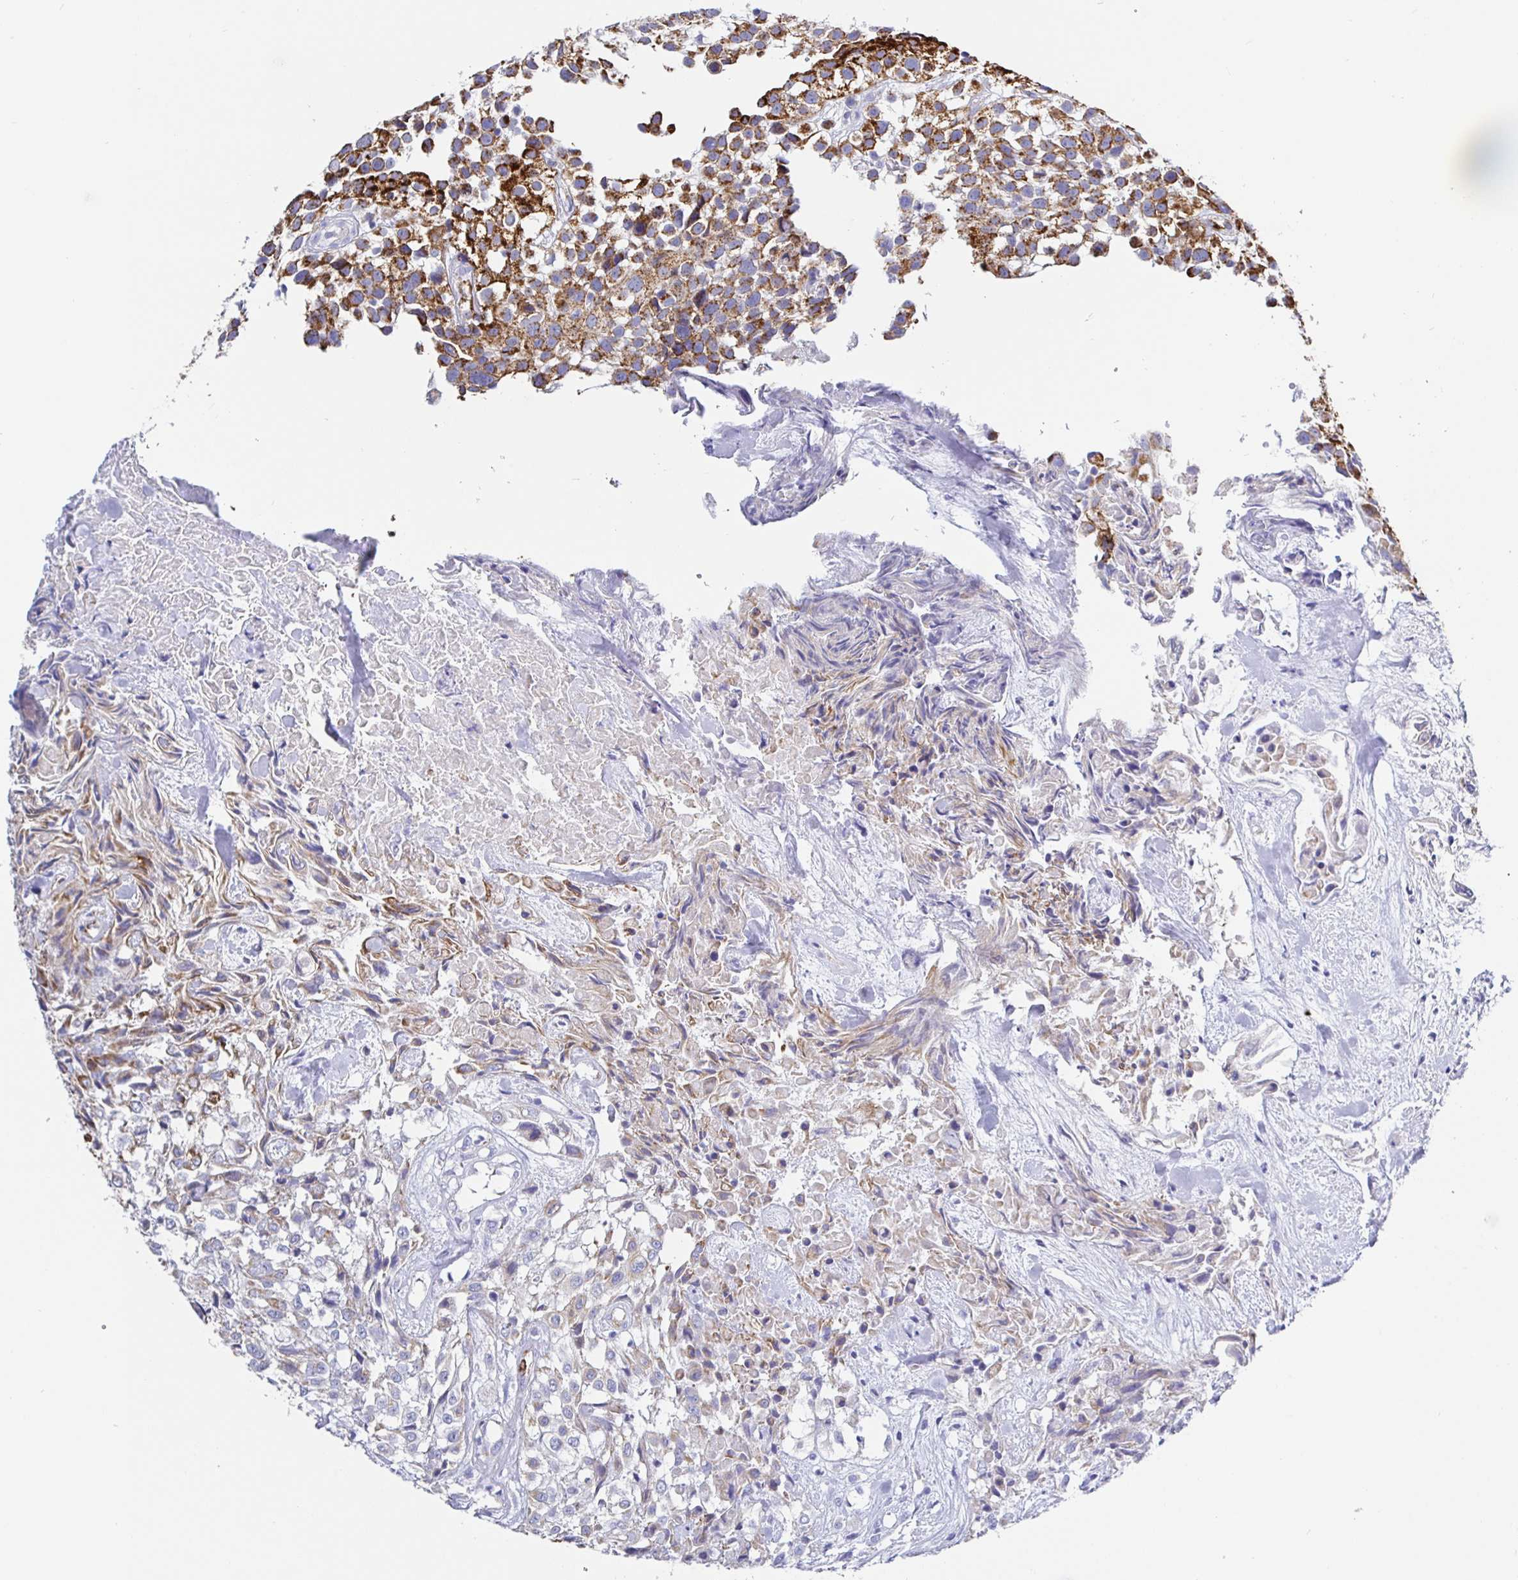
{"staining": {"intensity": "strong", "quantity": "<25%", "location": "cytoplasmic/membranous"}, "tissue": "urothelial cancer", "cell_type": "Tumor cells", "image_type": "cancer", "snomed": [{"axis": "morphology", "description": "Urothelial carcinoma, High grade"}, {"axis": "topography", "description": "Urinary bladder"}], "caption": "Strong cytoplasmic/membranous protein expression is appreciated in approximately <25% of tumor cells in urothelial cancer. (DAB (3,3'-diaminobenzidine) IHC, brown staining for protein, blue staining for nuclei).", "gene": "MAOA", "patient": {"sex": "male", "age": 56}}